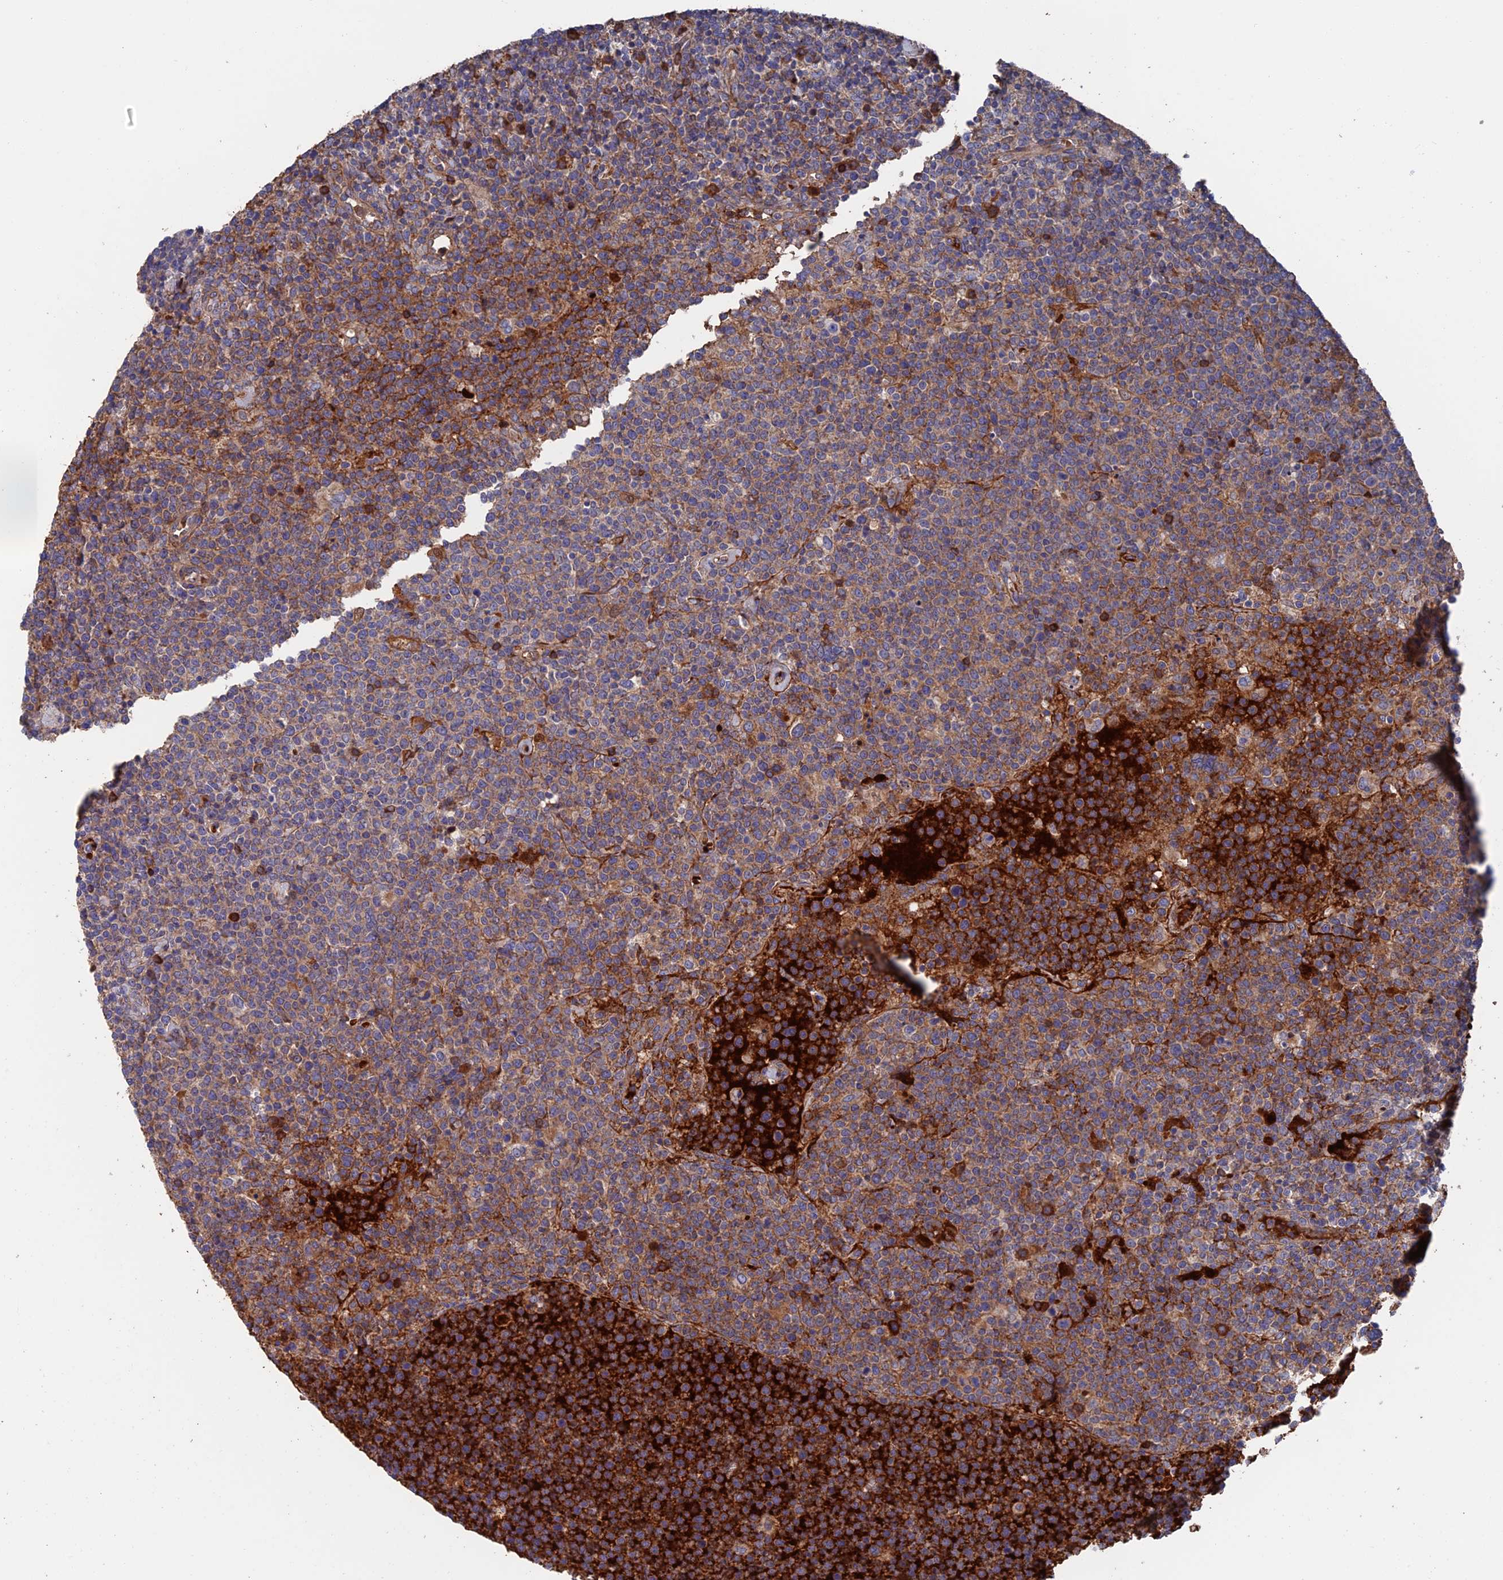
{"staining": {"intensity": "moderate", "quantity": "25%-75%", "location": "cytoplasmic/membranous"}, "tissue": "lymphoma", "cell_type": "Tumor cells", "image_type": "cancer", "snomed": [{"axis": "morphology", "description": "Malignant lymphoma, non-Hodgkin's type, High grade"}, {"axis": "topography", "description": "Lymph node"}], "caption": "Lymphoma stained with immunohistochemistry demonstrates moderate cytoplasmic/membranous staining in approximately 25%-75% of tumor cells.", "gene": "HPF1", "patient": {"sex": "male", "age": 61}}